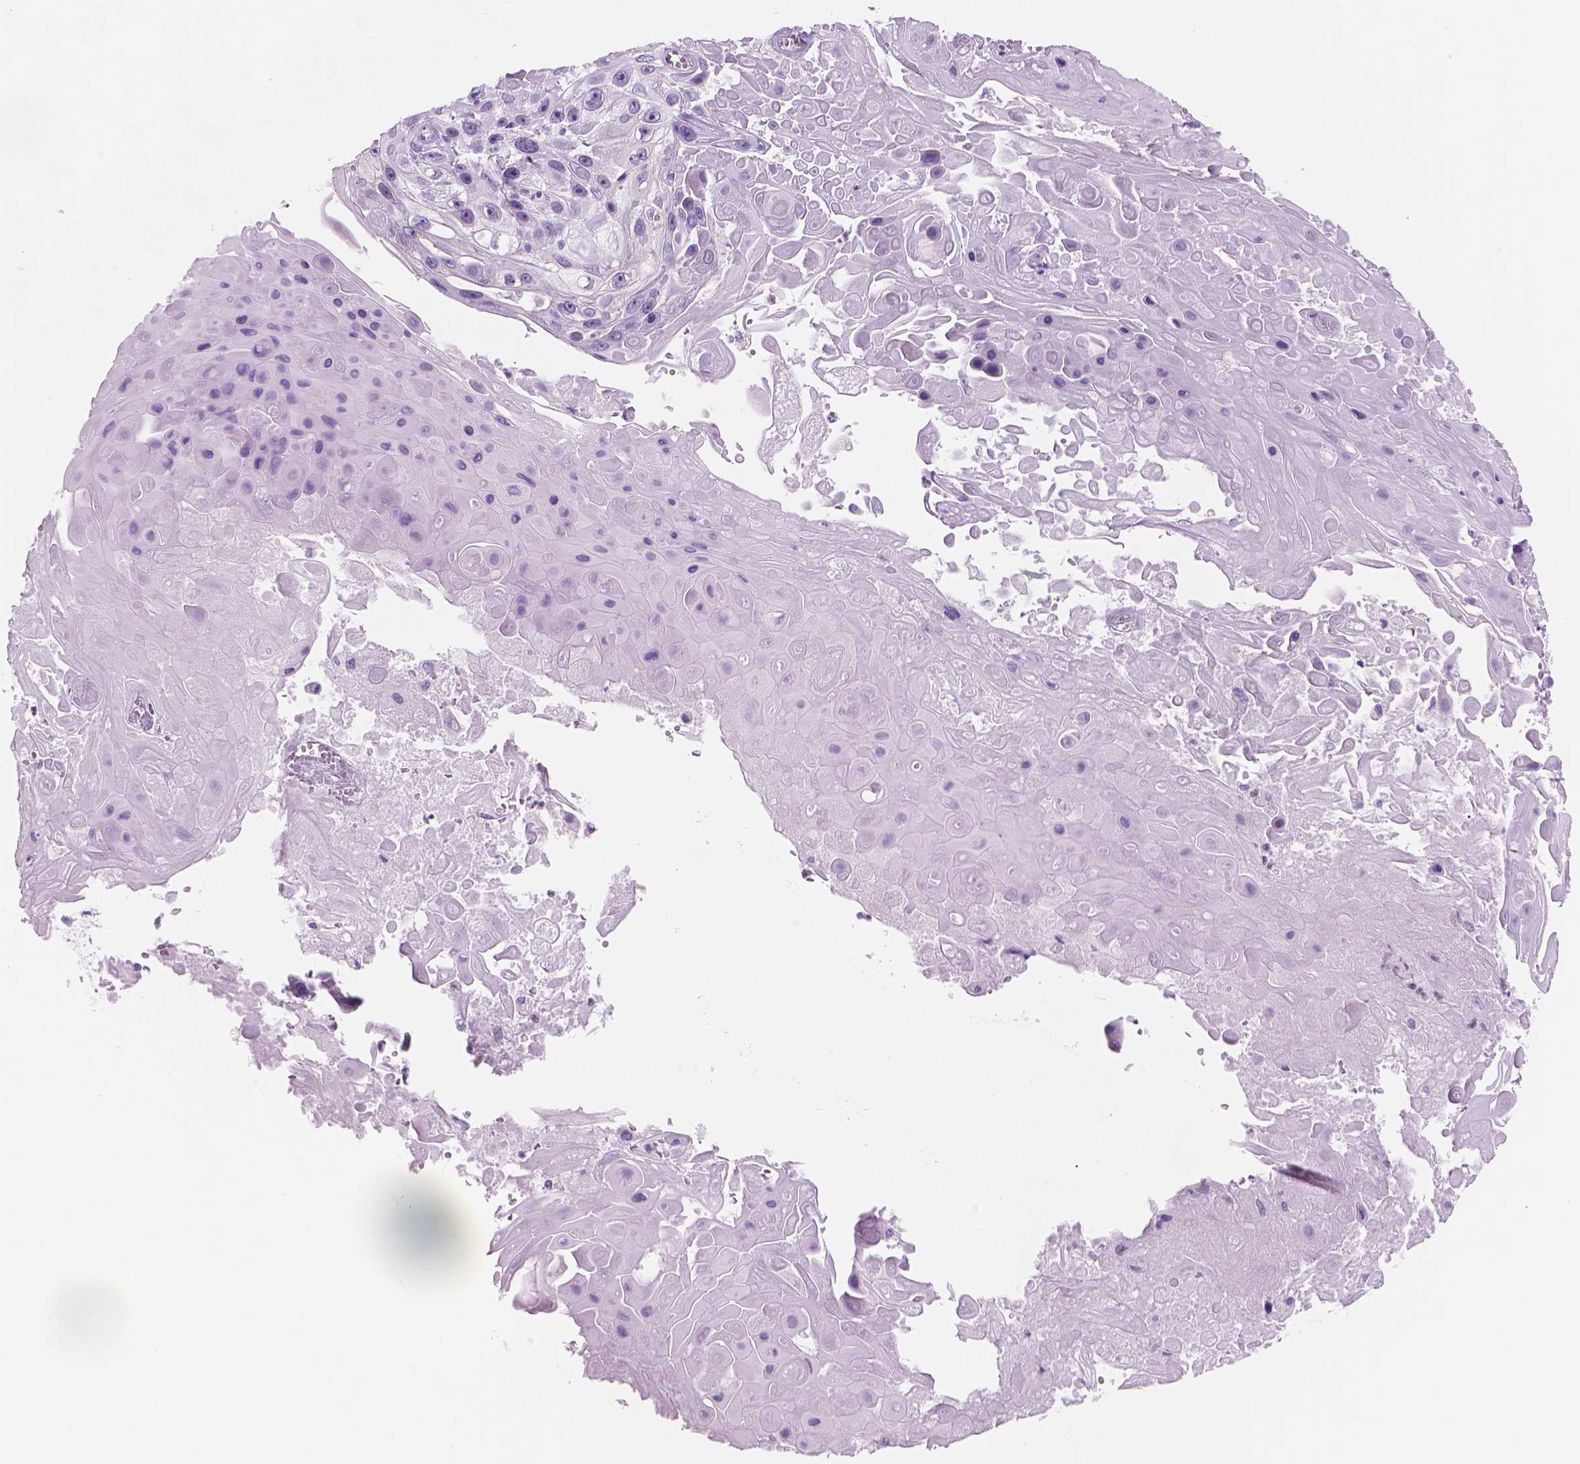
{"staining": {"intensity": "negative", "quantity": "none", "location": "none"}, "tissue": "skin cancer", "cell_type": "Tumor cells", "image_type": "cancer", "snomed": [{"axis": "morphology", "description": "Squamous cell carcinoma, NOS"}, {"axis": "topography", "description": "Skin"}], "caption": "Skin squamous cell carcinoma was stained to show a protein in brown. There is no significant positivity in tumor cells.", "gene": "TTC29", "patient": {"sex": "male", "age": 82}}